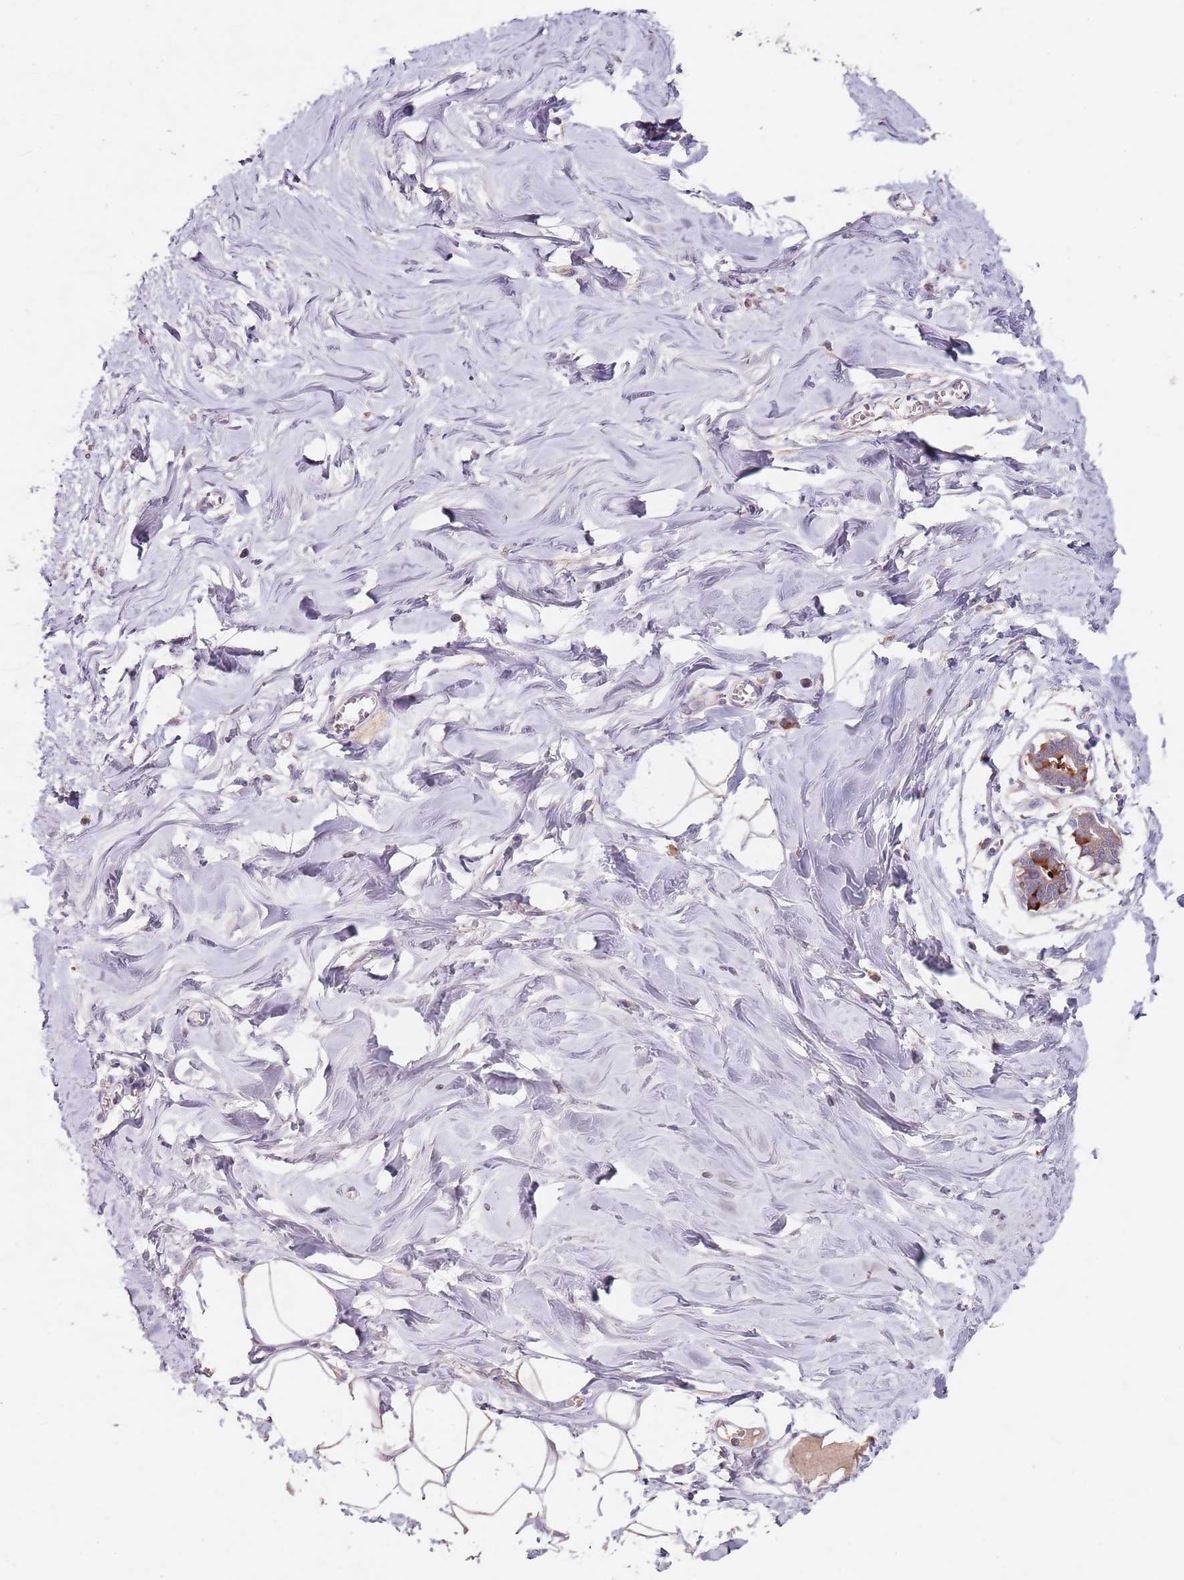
{"staining": {"intensity": "negative", "quantity": "none", "location": "none"}, "tissue": "breast", "cell_type": "Adipocytes", "image_type": "normal", "snomed": [{"axis": "morphology", "description": "Normal tissue, NOS"}, {"axis": "topography", "description": "Breast"}], "caption": "Human breast stained for a protein using immunohistochemistry (IHC) demonstrates no expression in adipocytes.", "gene": "NRDE2", "patient": {"sex": "female", "age": 27}}